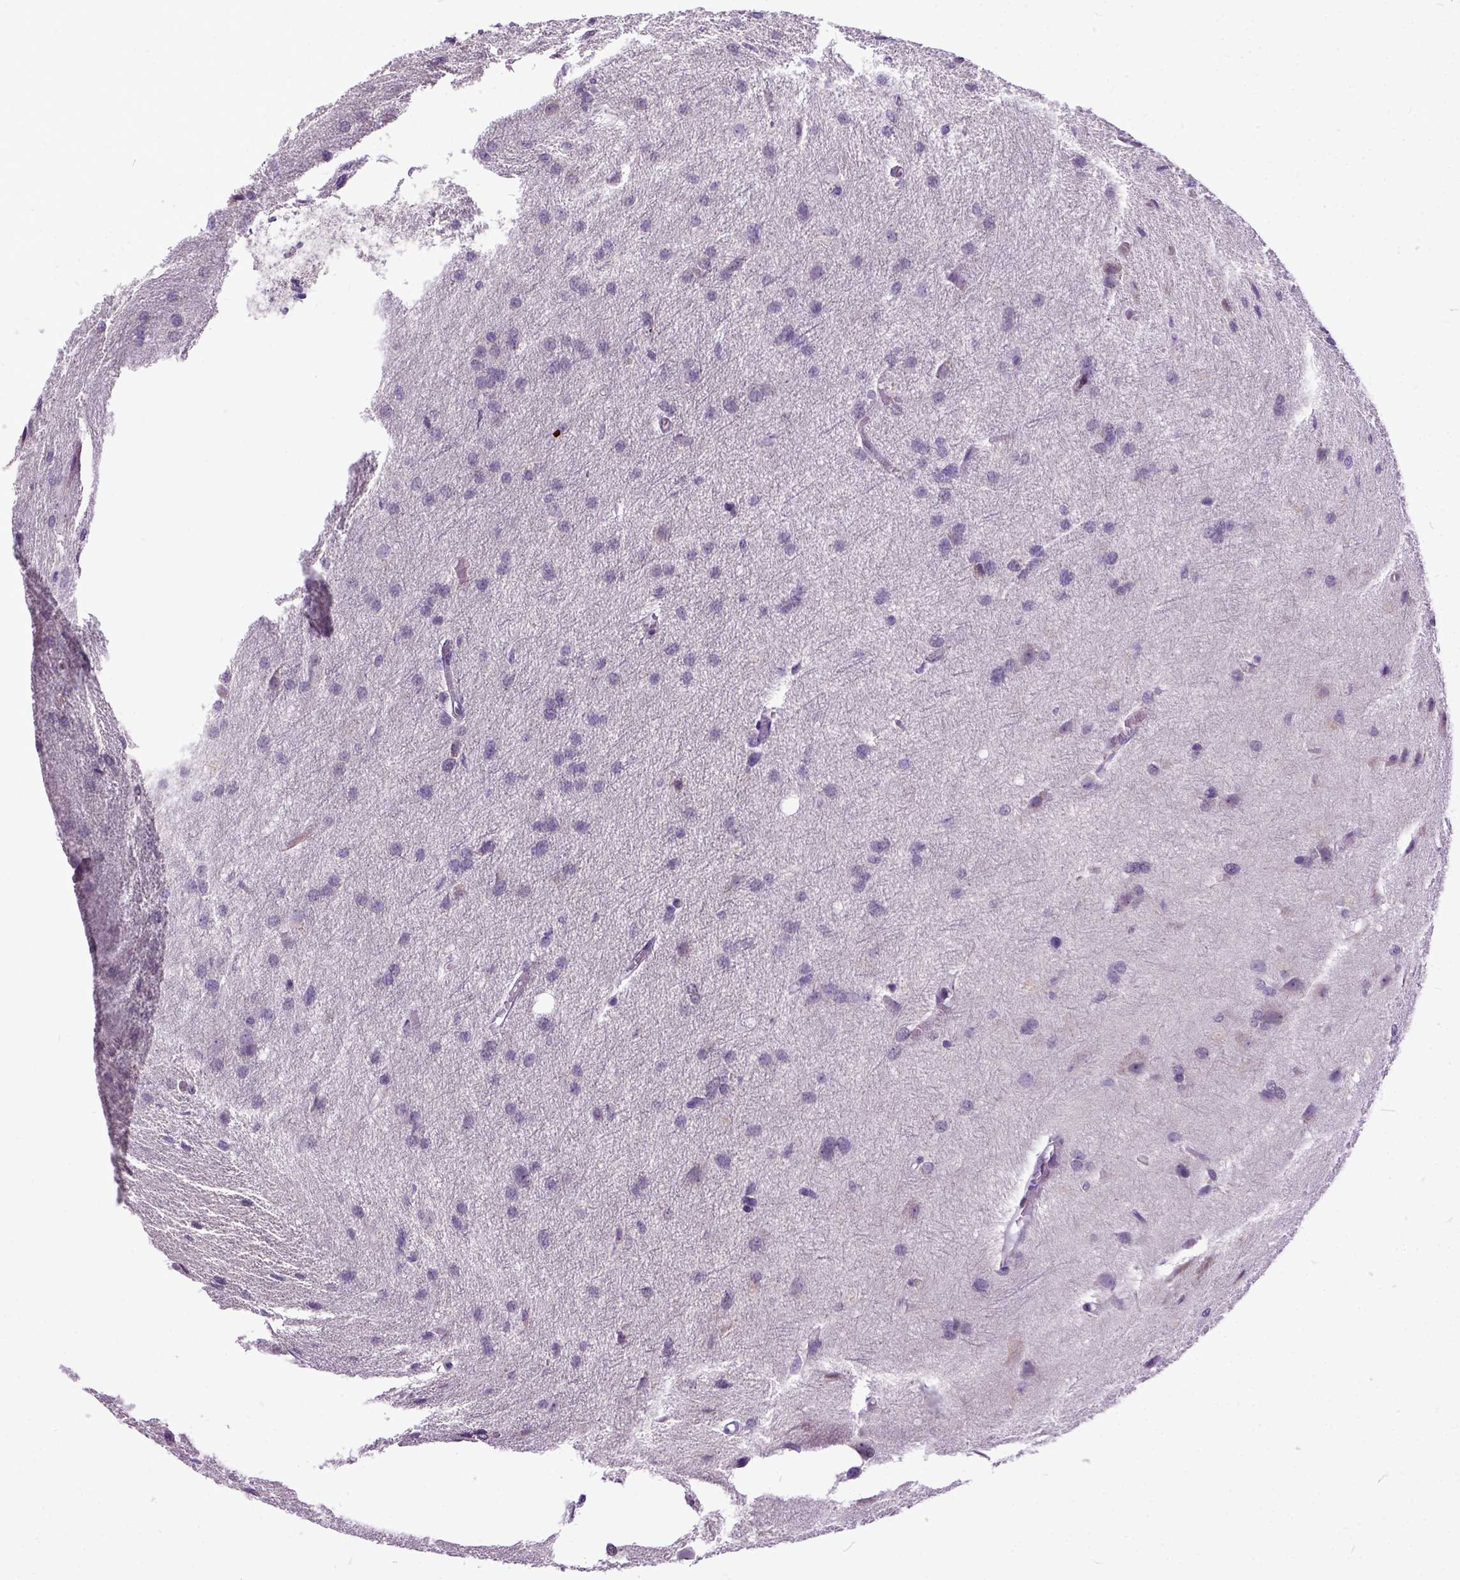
{"staining": {"intensity": "negative", "quantity": "none", "location": "none"}, "tissue": "glioma", "cell_type": "Tumor cells", "image_type": "cancer", "snomed": [{"axis": "morphology", "description": "Glioma, malignant, High grade"}, {"axis": "topography", "description": "Brain"}], "caption": "Immunohistochemical staining of malignant glioma (high-grade) shows no significant positivity in tumor cells.", "gene": "NEK5", "patient": {"sex": "male", "age": 68}}